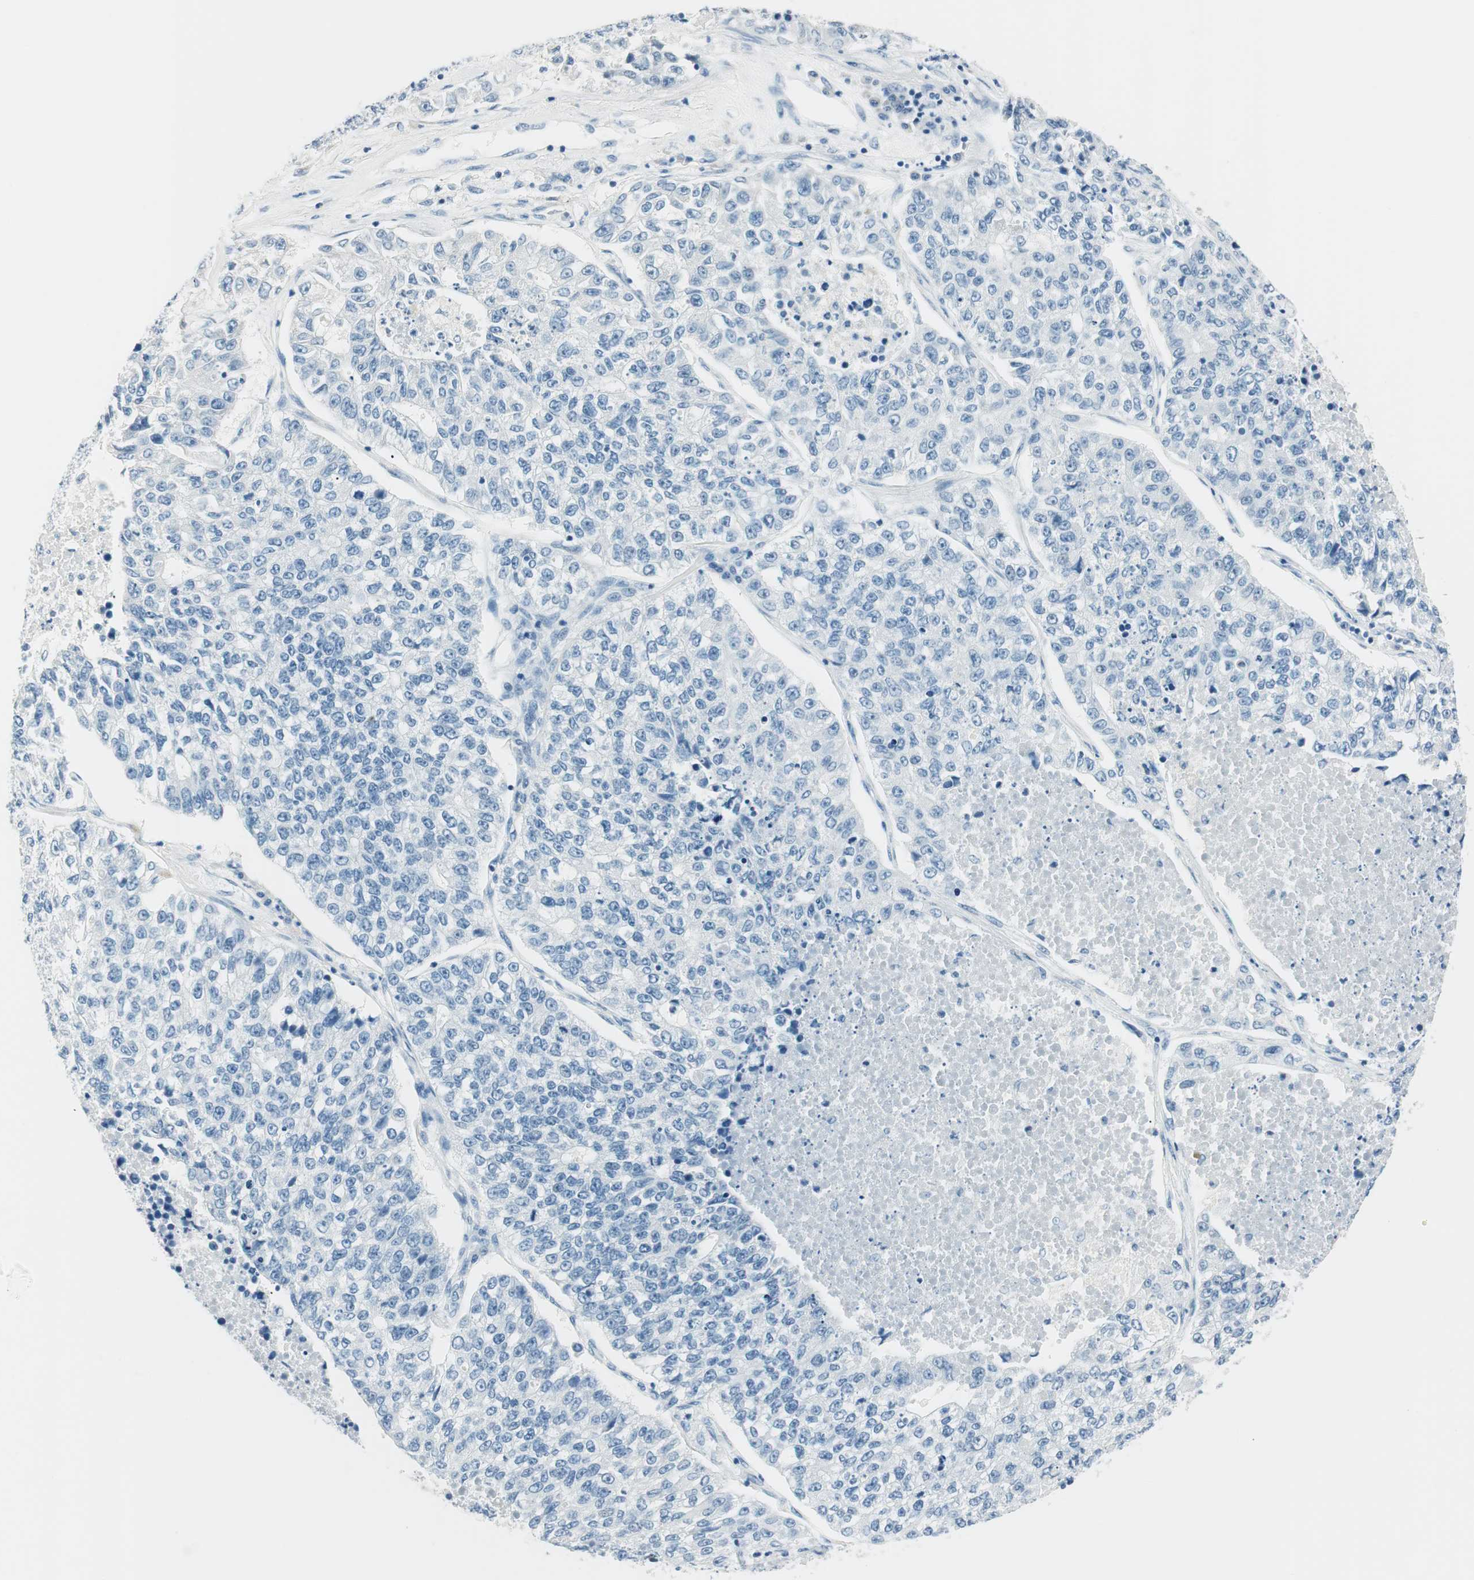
{"staining": {"intensity": "negative", "quantity": "none", "location": "none"}, "tissue": "lung cancer", "cell_type": "Tumor cells", "image_type": "cancer", "snomed": [{"axis": "morphology", "description": "Adenocarcinoma, NOS"}, {"axis": "topography", "description": "Lung"}], "caption": "An image of human lung cancer (adenocarcinoma) is negative for staining in tumor cells. The staining is performed using DAB (3,3'-diaminobenzidine) brown chromogen with nuclei counter-stained in using hematoxylin.", "gene": "HOXB13", "patient": {"sex": "male", "age": 49}}